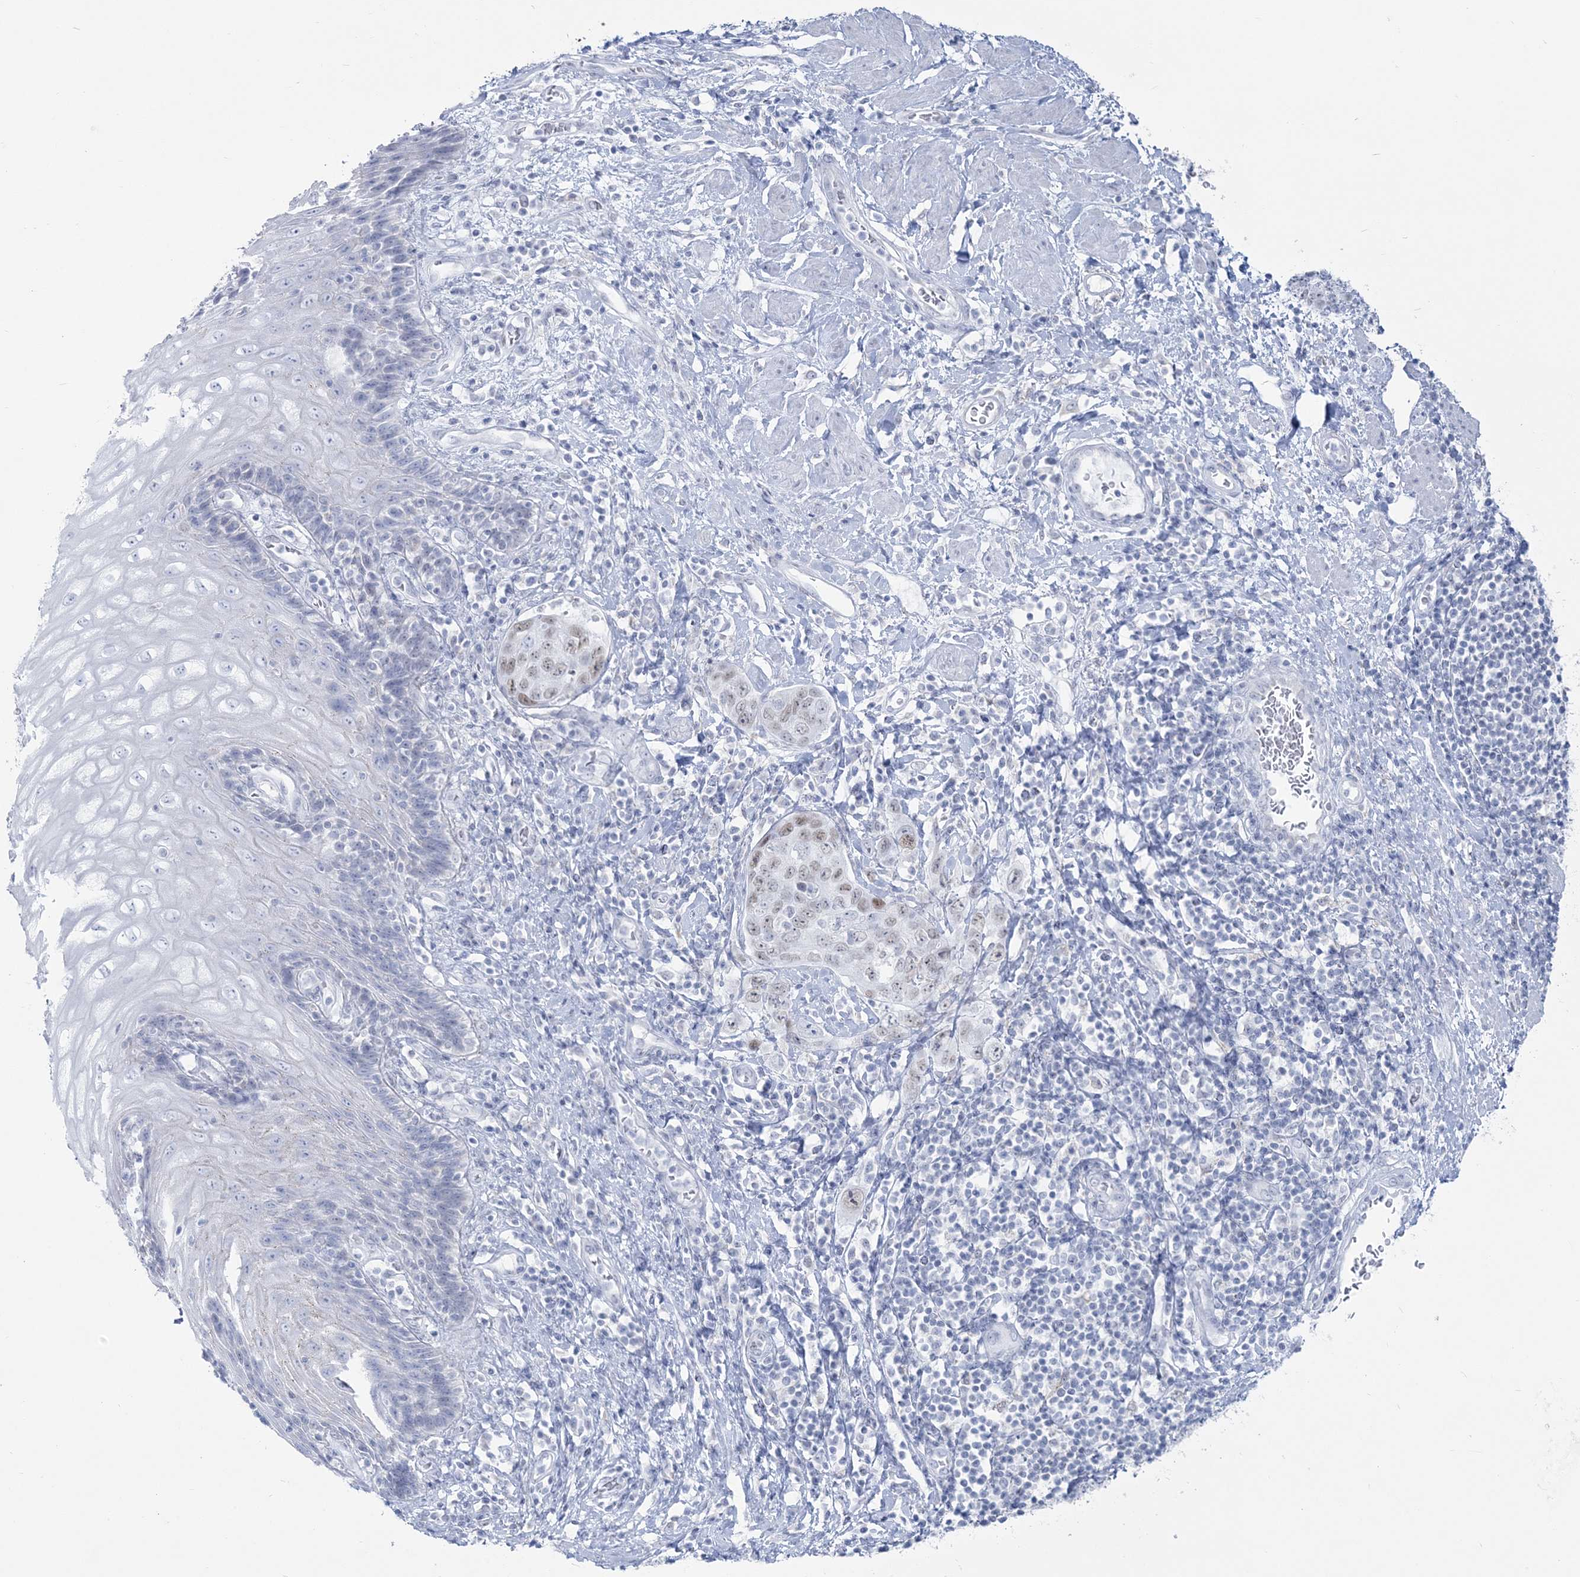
{"staining": {"intensity": "weak", "quantity": "<25%", "location": "nuclear"}, "tissue": "stomach cancer", "cell_type": "Tumor cells", "image_type": "cancer", "snomed": [{"axis": "morphology", "description": "Adenocarcinoma, NOS"}, {"axis": "topography", "description": "Stomach"}], "caption": "Immunohistochemistry (IHC) image of stomach cancer stained for a protein (brown), which shows no expression in tumor cells.", "gene": "ZNF843", "patient": {"sex": "male", "age": 48}}